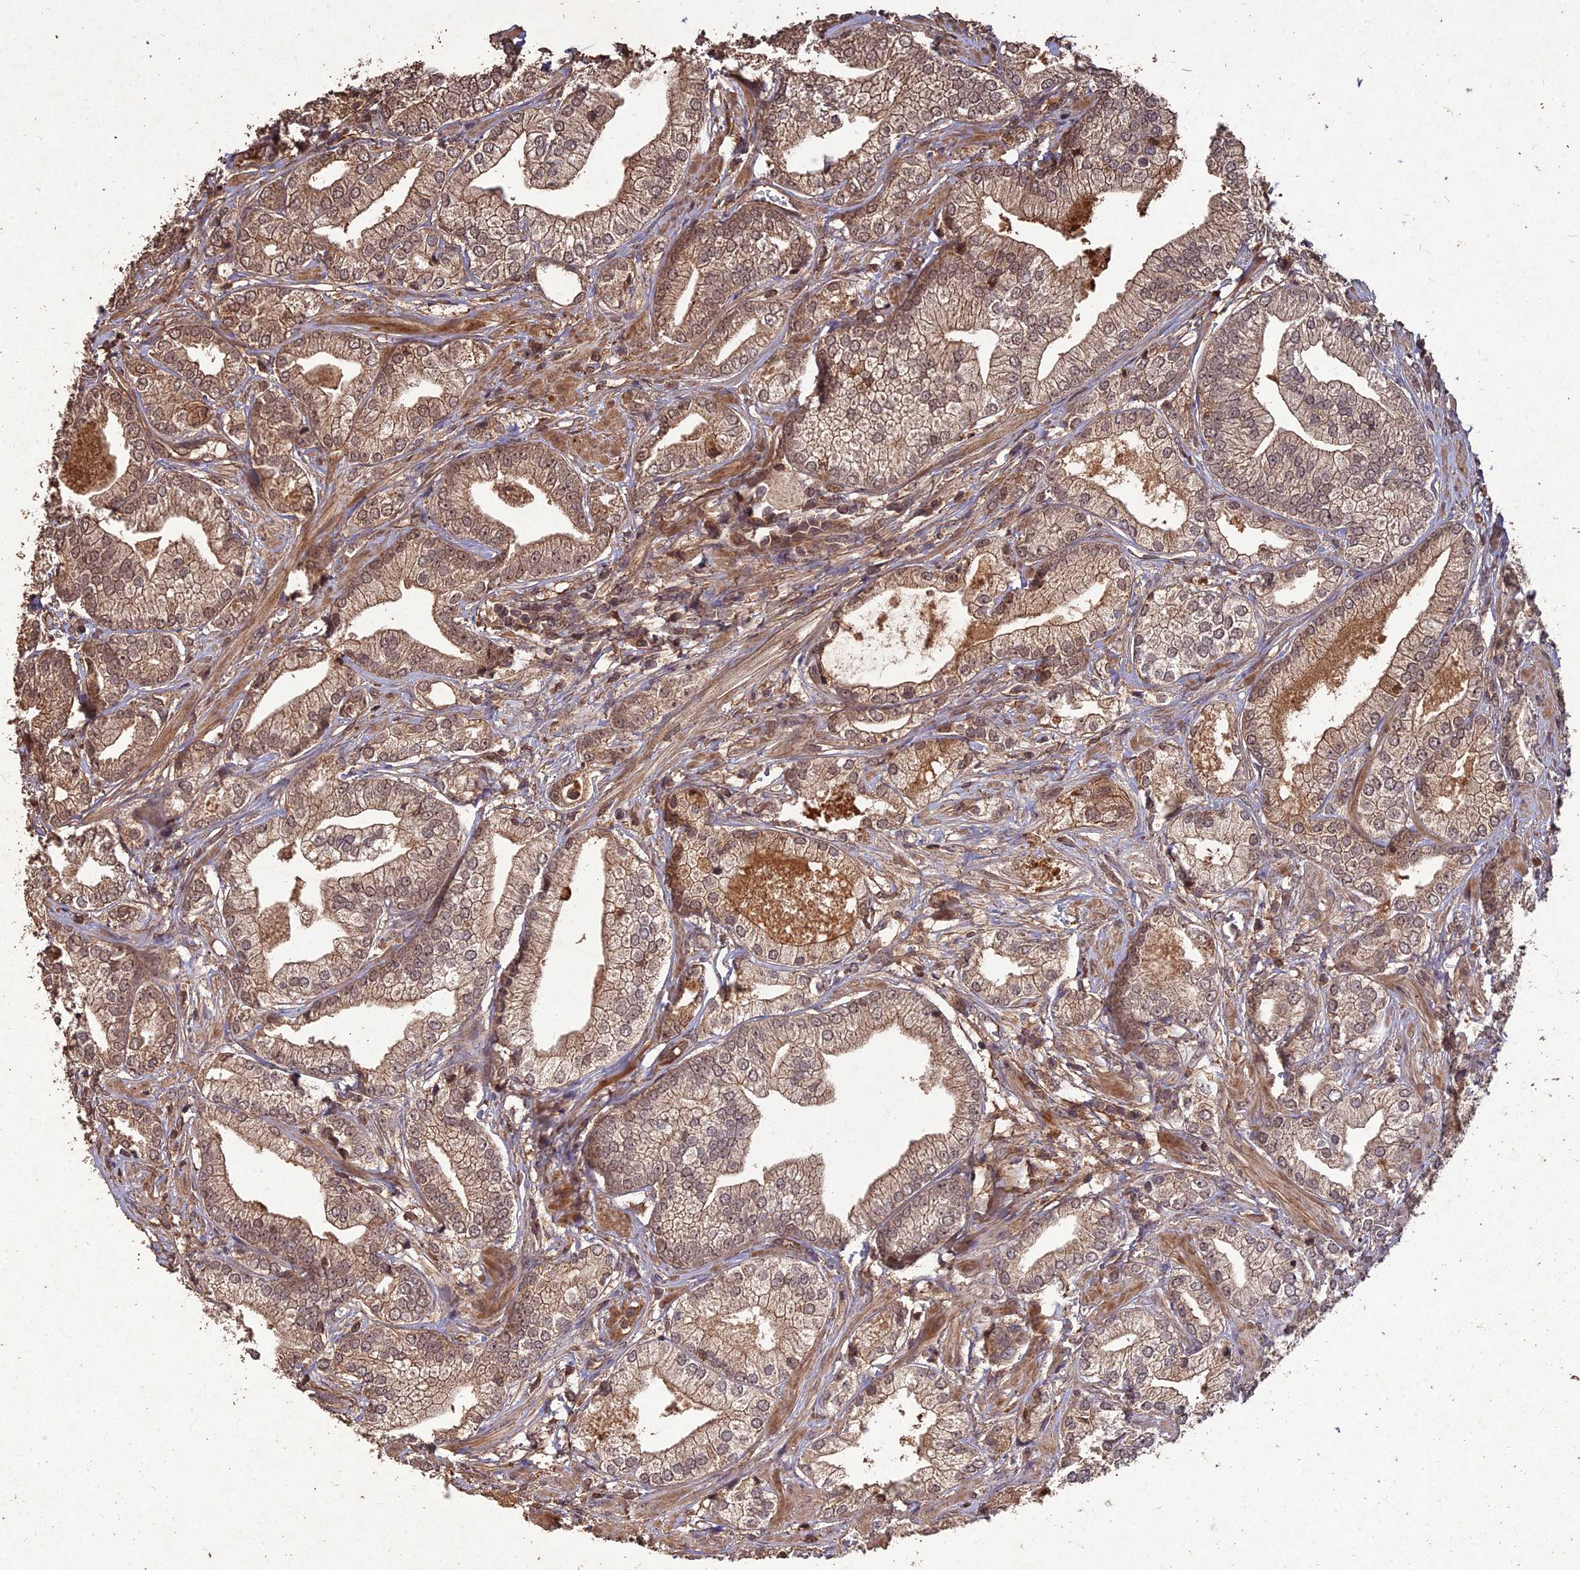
{"staining": {"intensity": "moderate", "quantity": ">75%", "location": "cytoplasmic/membranous"}, "tissue": "prostate cancer", "cell_type": "Tumor cells", "image_type": "cancer", "snomed": [{"axis": "morphology", "description": "Adenocarcinoma, High grade"}, {"axis": "topography", "description": "Prostate"}], "caption": "Moderate cytoplasmic/membranous positivity is appreciated in about >75% of tumor cells in prostate cancer (adenocarcinoma (high-grade)).", "gene": "SYMPK", "patient": {"sex": "male", "age": 50}}